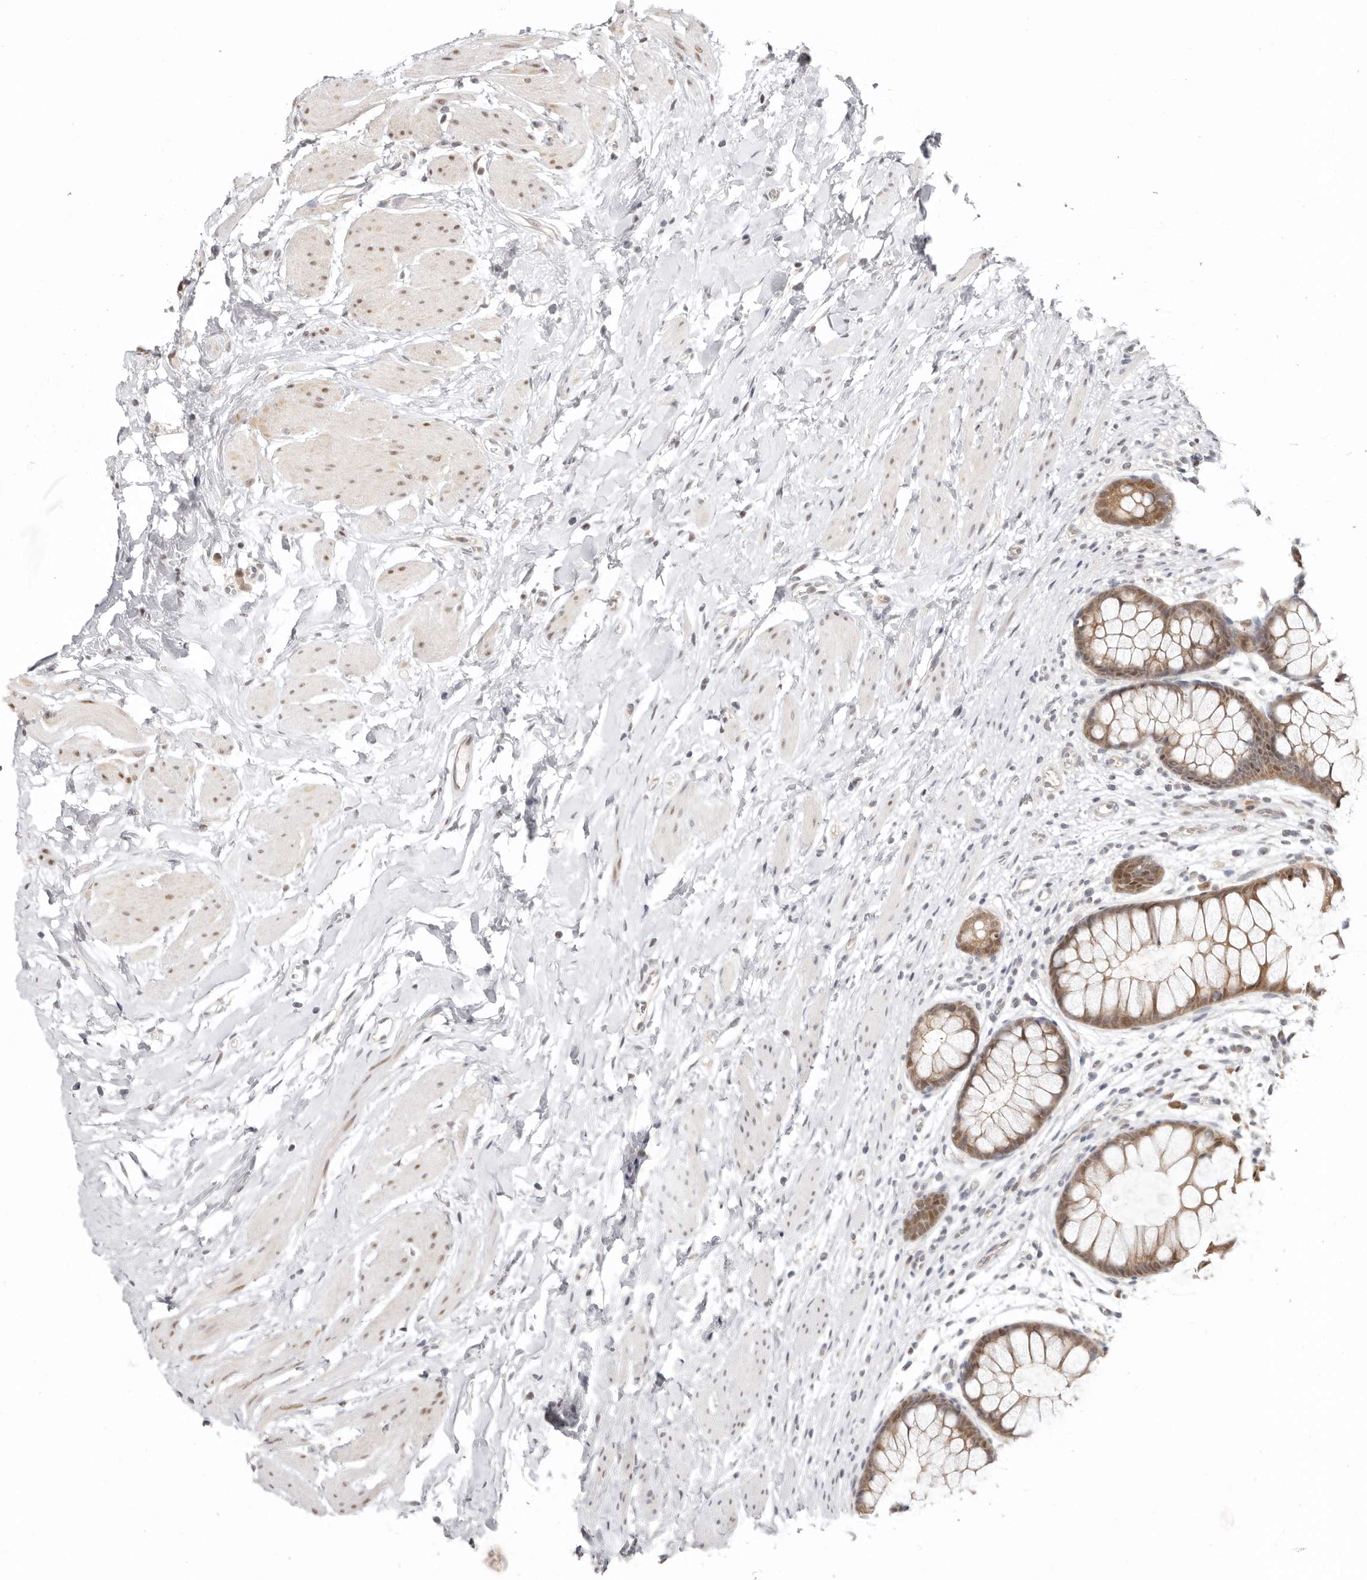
{"staining": {"intensity": "negative", "quantity": "none", "location": "none"}, "tissue": "colon", "cell_type": "Endothelial cells", "image_type": "normal", "snomed": [{"axis": "morphology", "description": "Normal tissue, NOS"}, {"axis": "topography", "description": "Colon"}], "caption": "This micrograph is of benign colon stained with IHC to label a protein in brown with the nuclei are counter-stained blue. There is no staining in endothelial cells. (Stains: DAB IHC with hematoxylin counter stain, Microscopy: brightfield microscopy at high magnification).", "gene": "LARP7", "patient": {"sex": "female", "age": 62}}